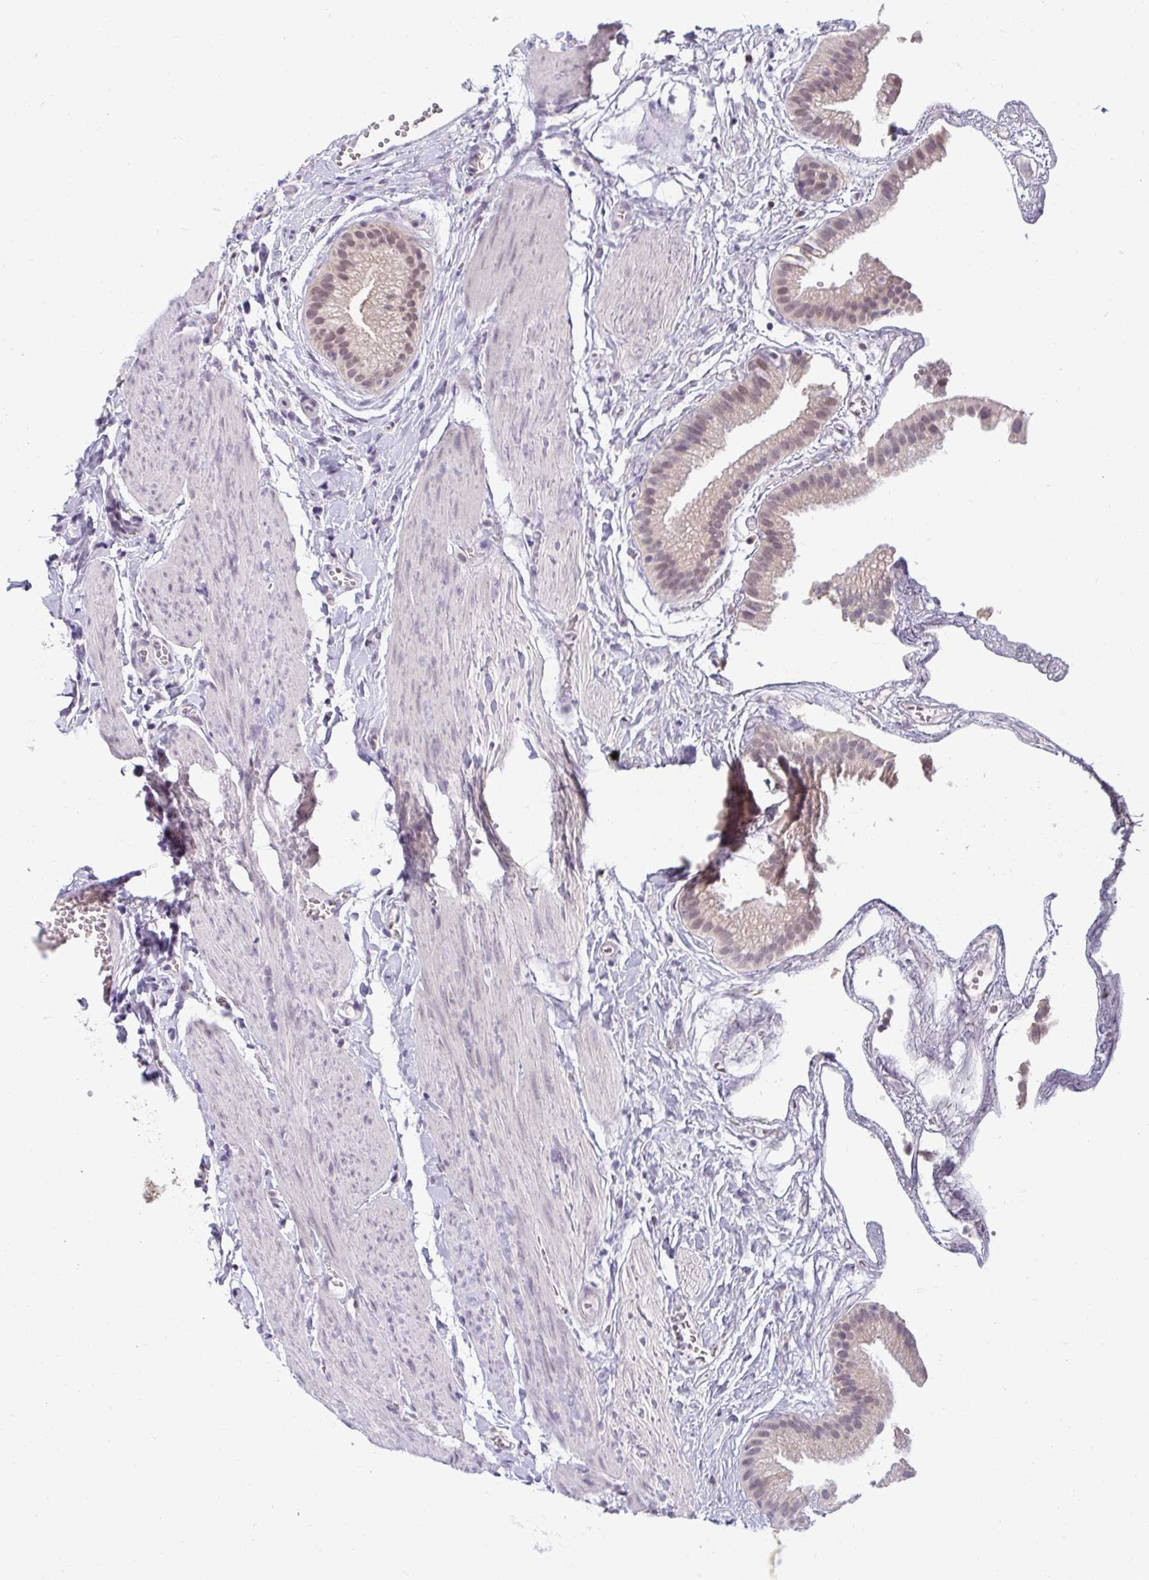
{"staining": {"intensity": "weak", "quantity": "<25%", "location": "nuclear"}, "tissue": "gallbladder", "cell_type": "Glandular cells", "image_type": "normal", "snomed": [{"axis": "morphology", "description": "Normal tissue, NOS"}, {"axis": "topography", "description": "Gallbladder"}], "caption": "Gallbladder stained for a protein using IHC shows no positivity glandular cells.", "gene": "DDN", "patient": {"sex": "female", "age": 63}}